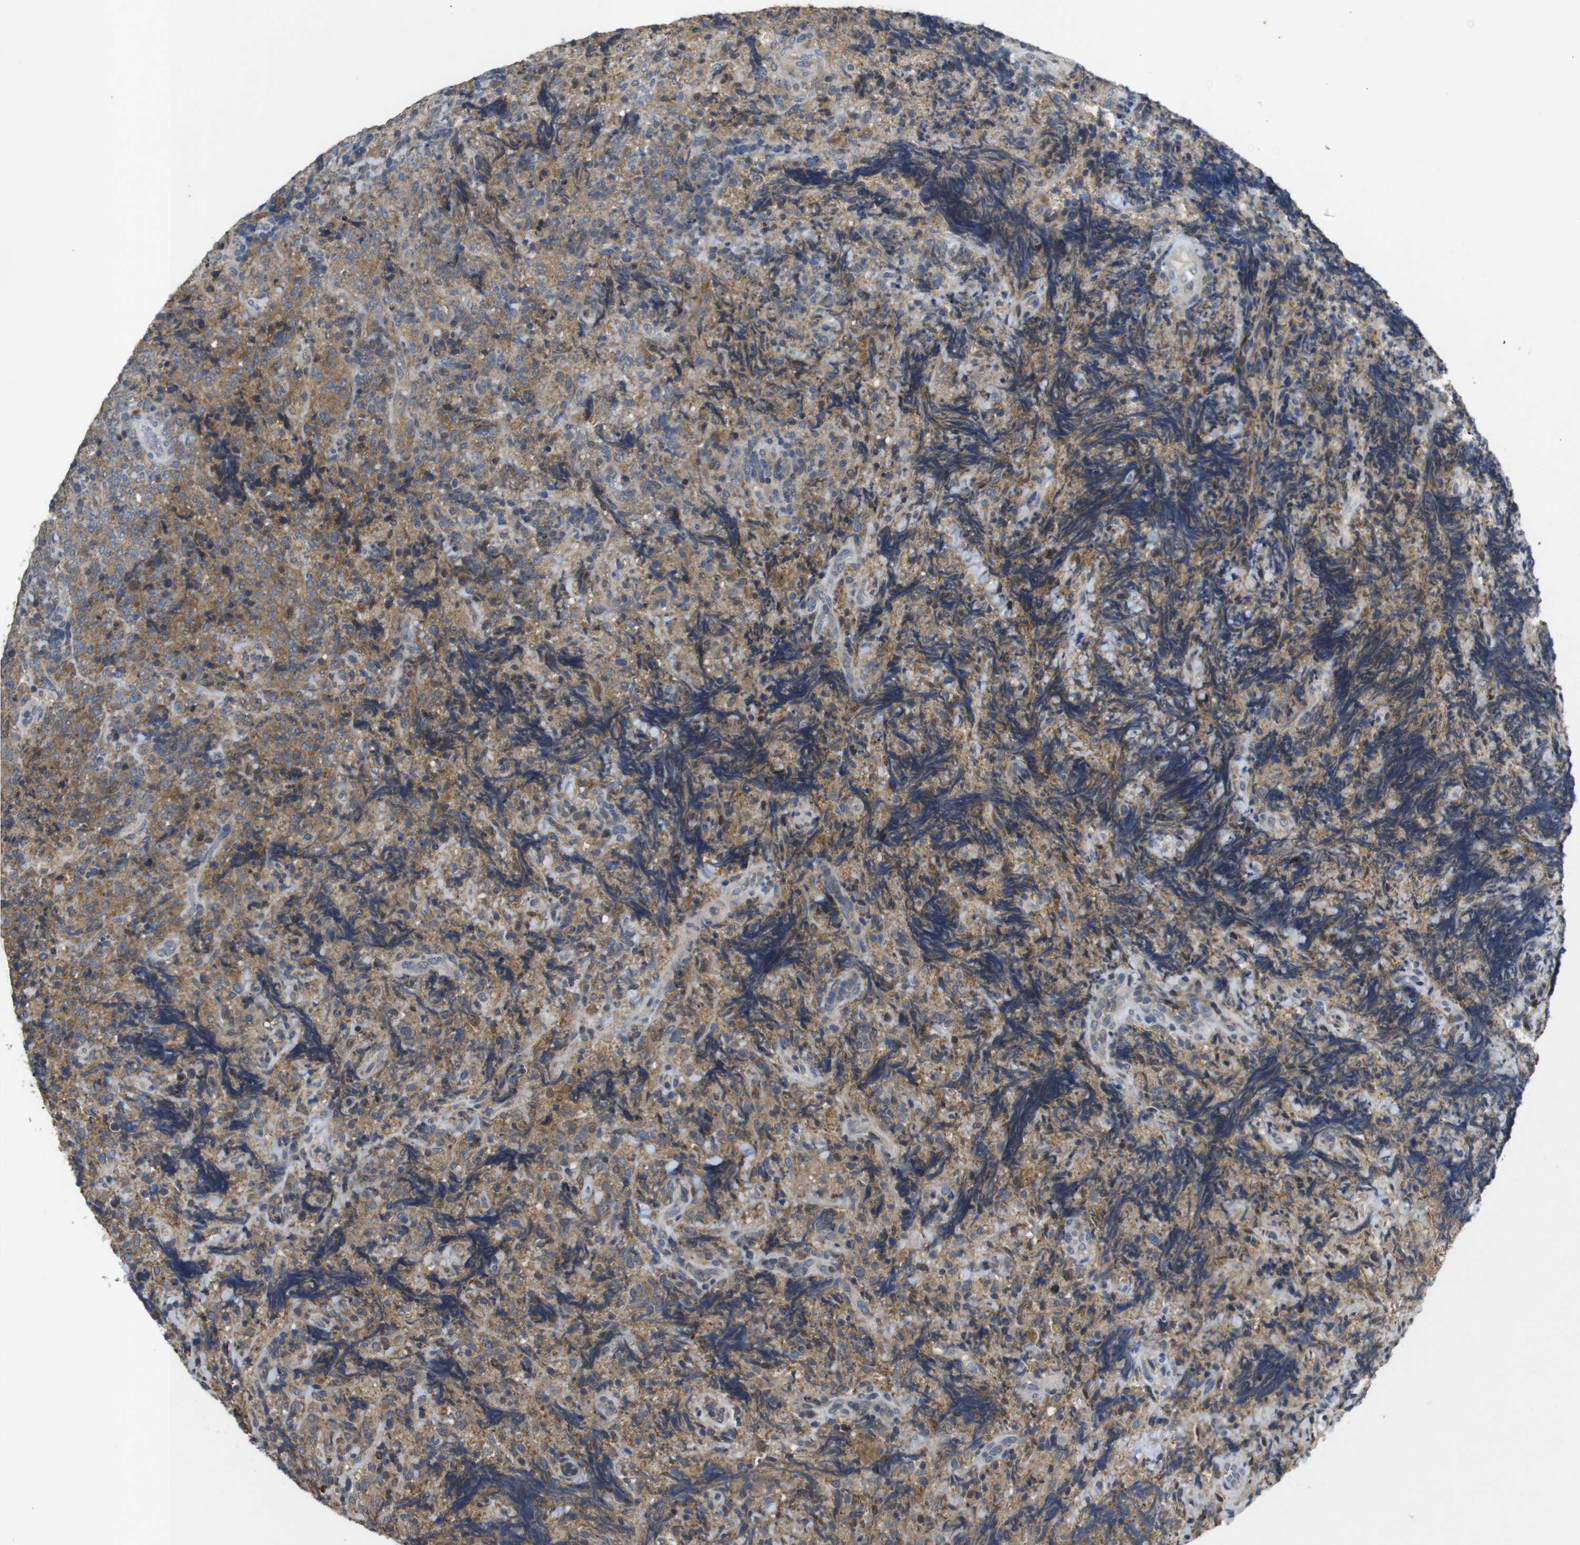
{"staining": {"intensity": "weak", "quantity": "25%-75%", "location": "cytoplasmic/membranous"}, "tissue": "lymphoma", "cell_type": "Tumor cells", "image_type": "cancer", "snomed": [{"axis": "morphology", "description": "Malignant lymphoma, non-Hodgkin's type, High grade"}, {"axis": "topography", "description": "Tonsil"}], "caption": "Protein expression analysis of human lymphoma reveals weak cytoplasmic/membranous expression in approximately 25%-75% of tumor cells. (IHC, brightfield microscopy, high magnification).", "gene": "MAGI2", "patient": {"sex": "female", "age": 36}}